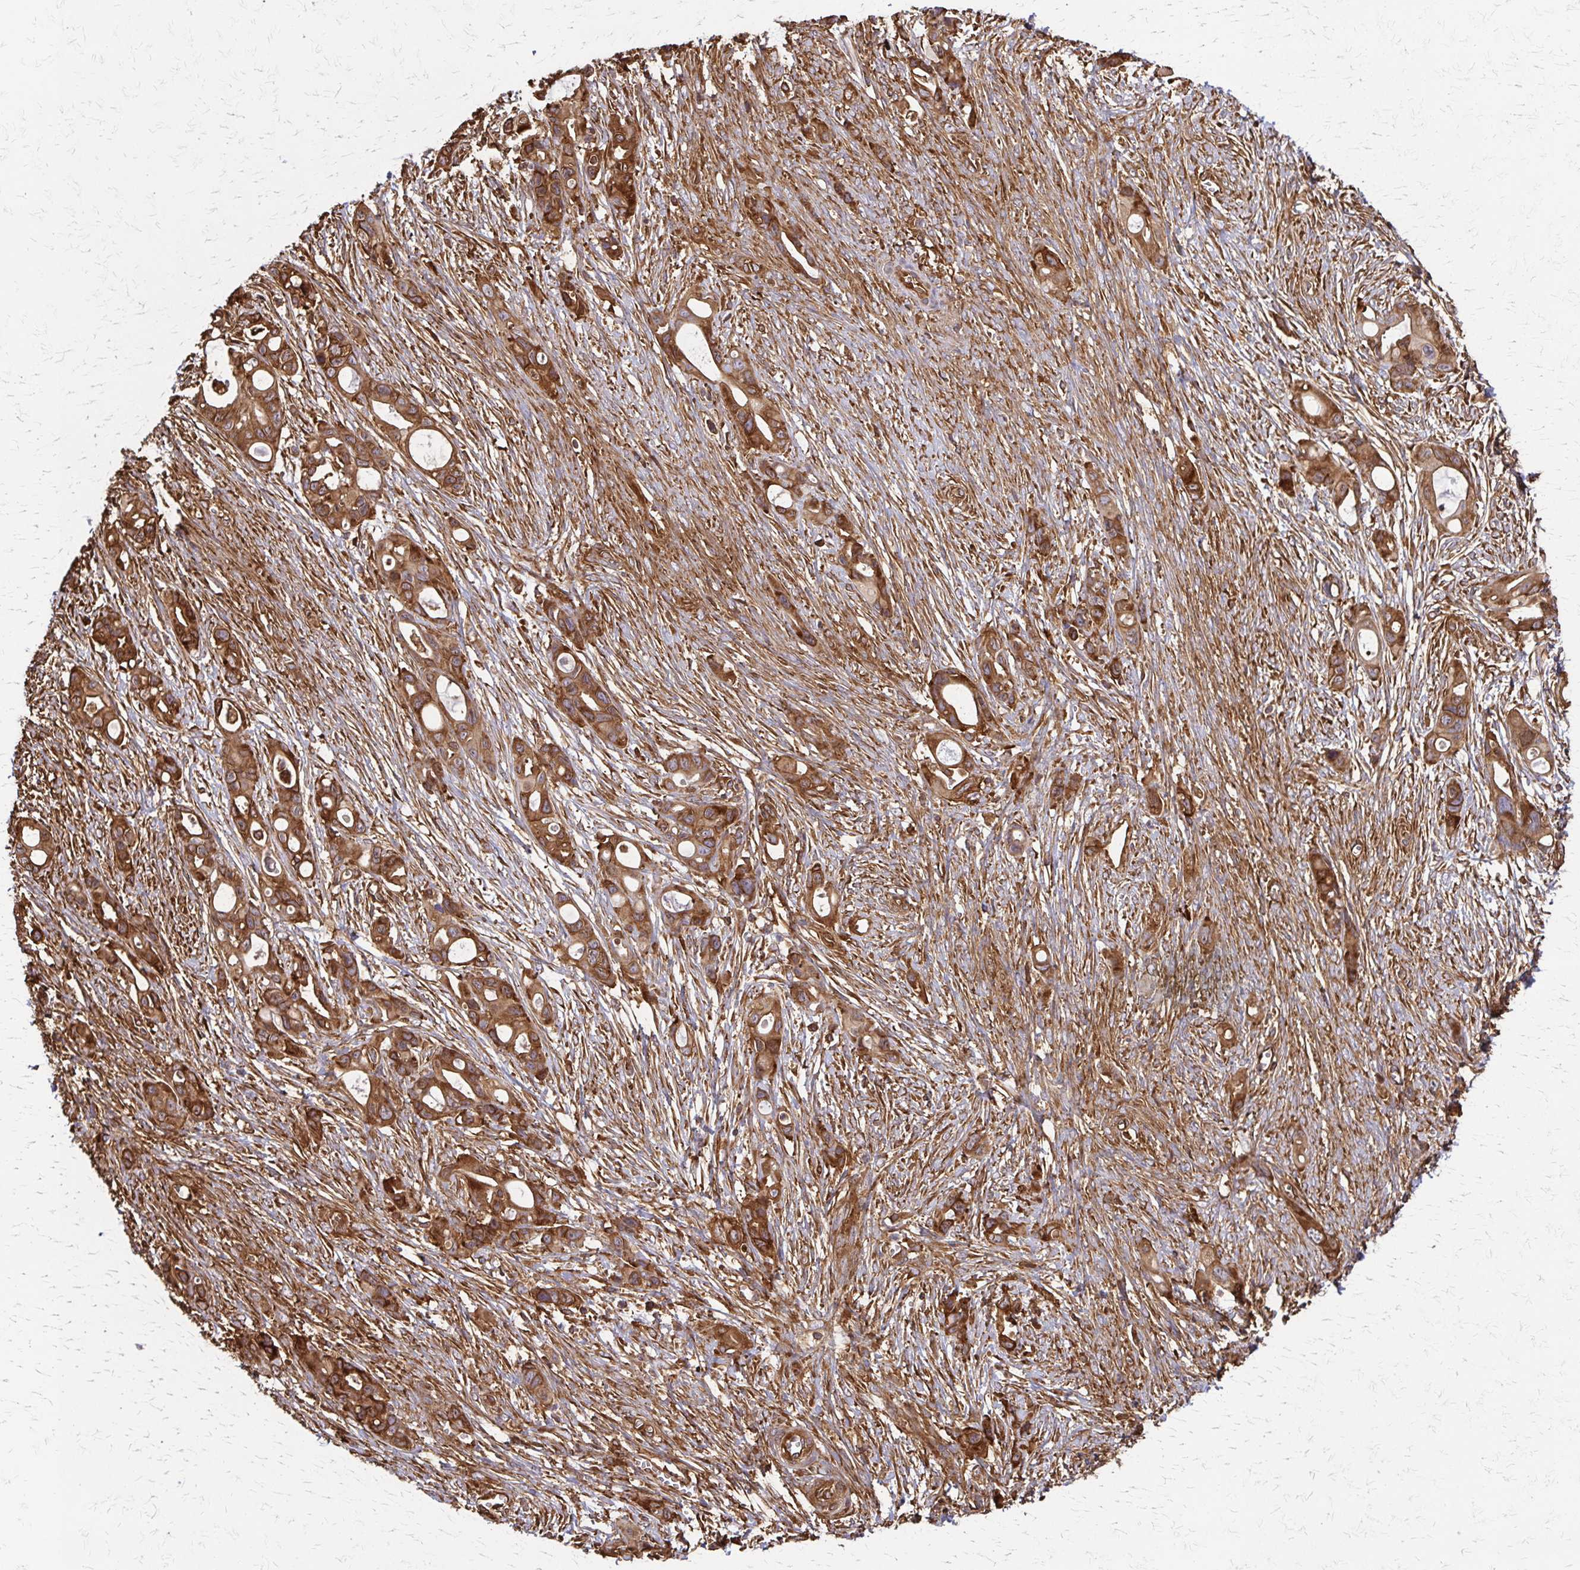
{"staining": {"intensity": "strong", "quantity": ">75%", "location": "cytoplasmic/membranous"}, "tissue": "ovarian cancer", "cell_type": "Tumor cells", "image_type": "cancer", "snomed": [{"axis": "morphology", "description": "Cystadenocarcinoma, mucinous, NOS"}, {"axis": "topography", "description": "Ovary"}], "caption": "Protein staining of mucinous cystadenocarcinoma (ovarian) tissue exhibits strong cytoplasmic/membranous positivity in about >75% of tumor cells. (DAB (3,3'-diaminobenzidine) = brown stain, brightfield microscopy at high magnification).", "gene": "EEF2", "patient": {"sex": "female", "age": 70}}